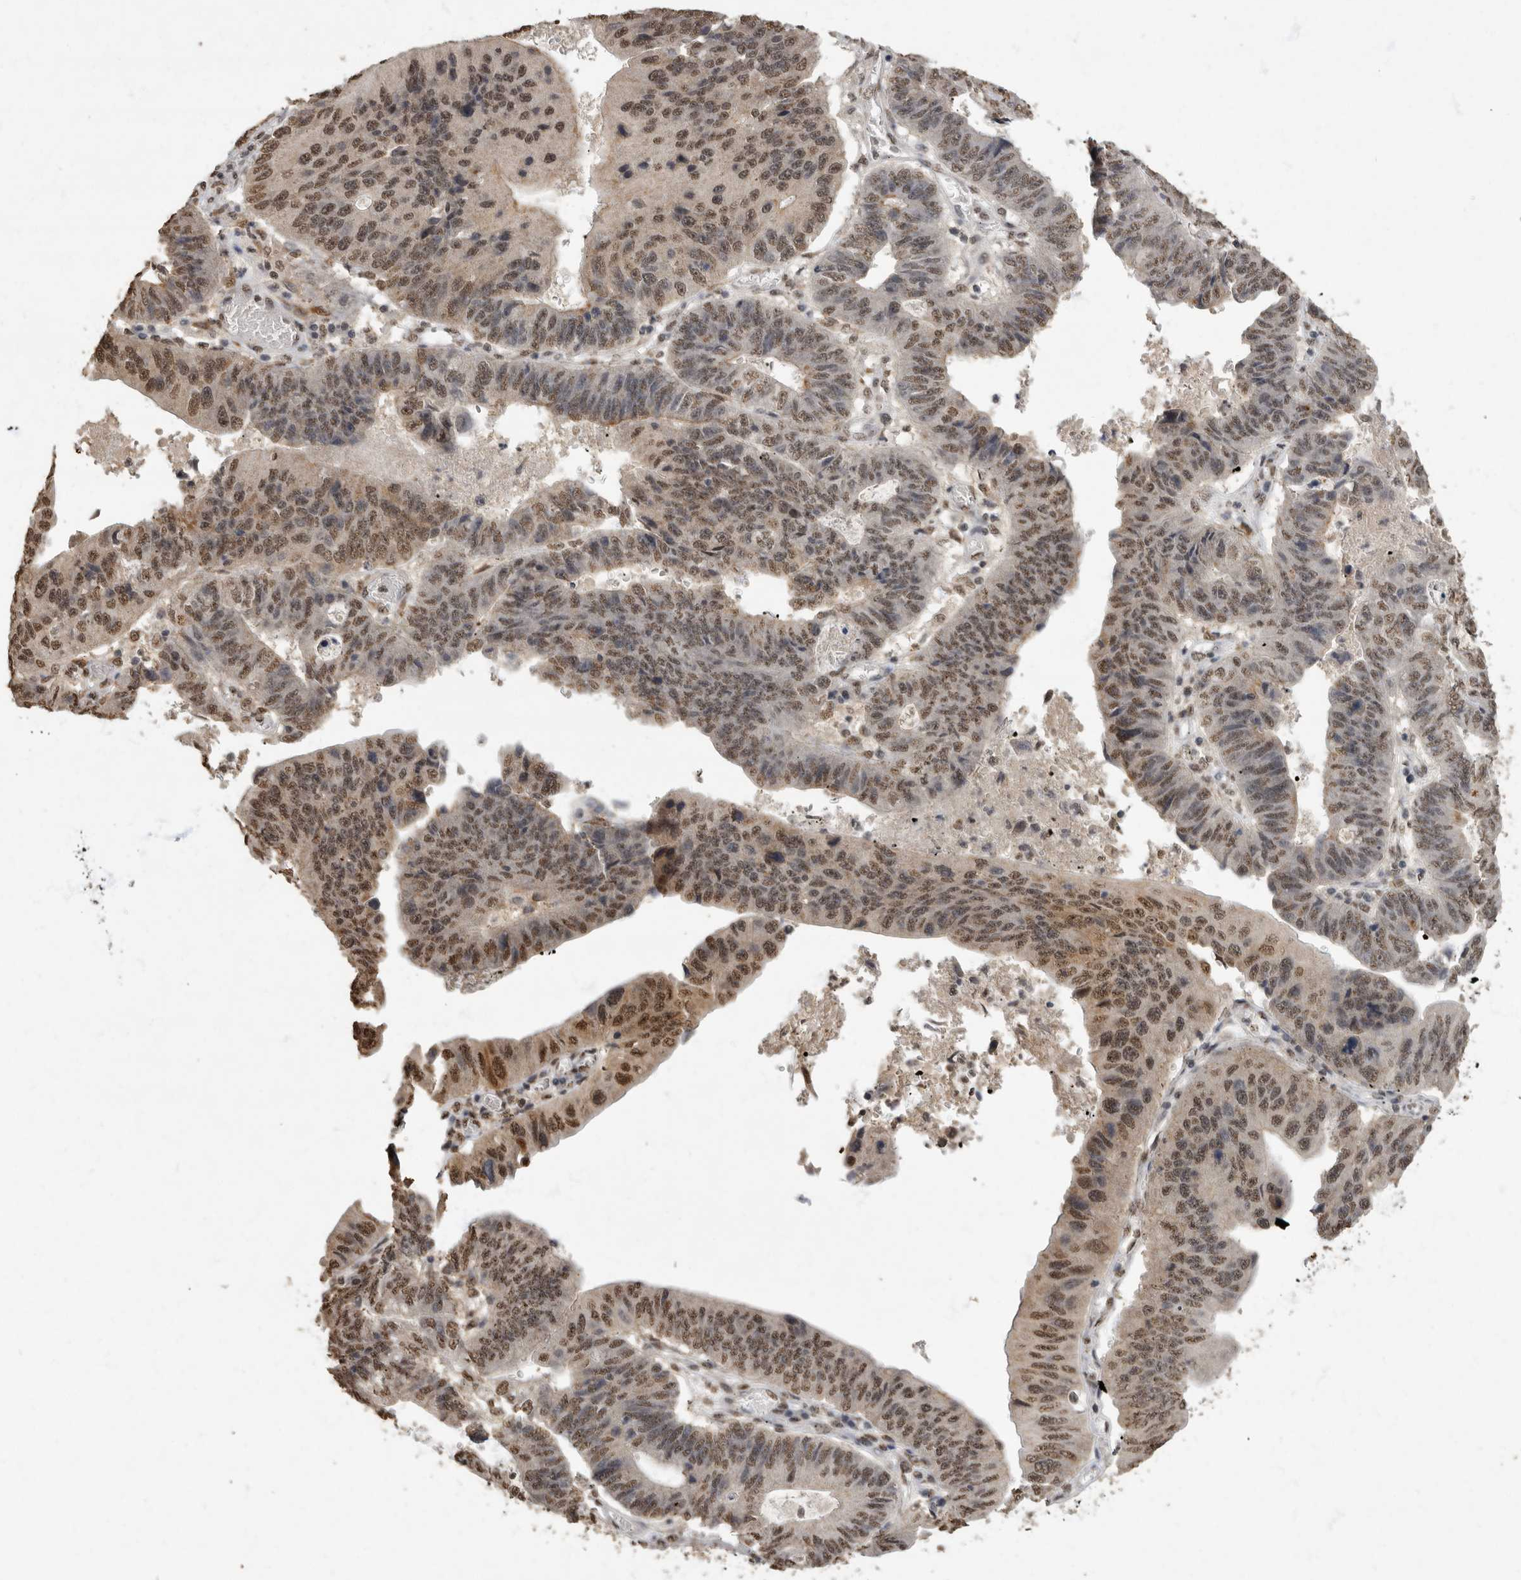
{"staining": {"intensity": "moderate", "quantity": ">75%", "location": "nuclear"}, "tissue": "stomach cancer", "cell_type": "Tumor cells", "image_type": "cancer", "snomed": [{"axis": "morphology", "description": "Adenocarcinoma, NOS"}, {"axis": "topography", "description": "Stomach"}], "caption": "The photomicrograph shows a brown stain indicating the presence of a protein in the nuclear of tumor cells in stomach cancer. (IHC, brightfield microscopy, high magnification).", "gene": "NBL1", "patient": {"sex": "male", "age": 59}}